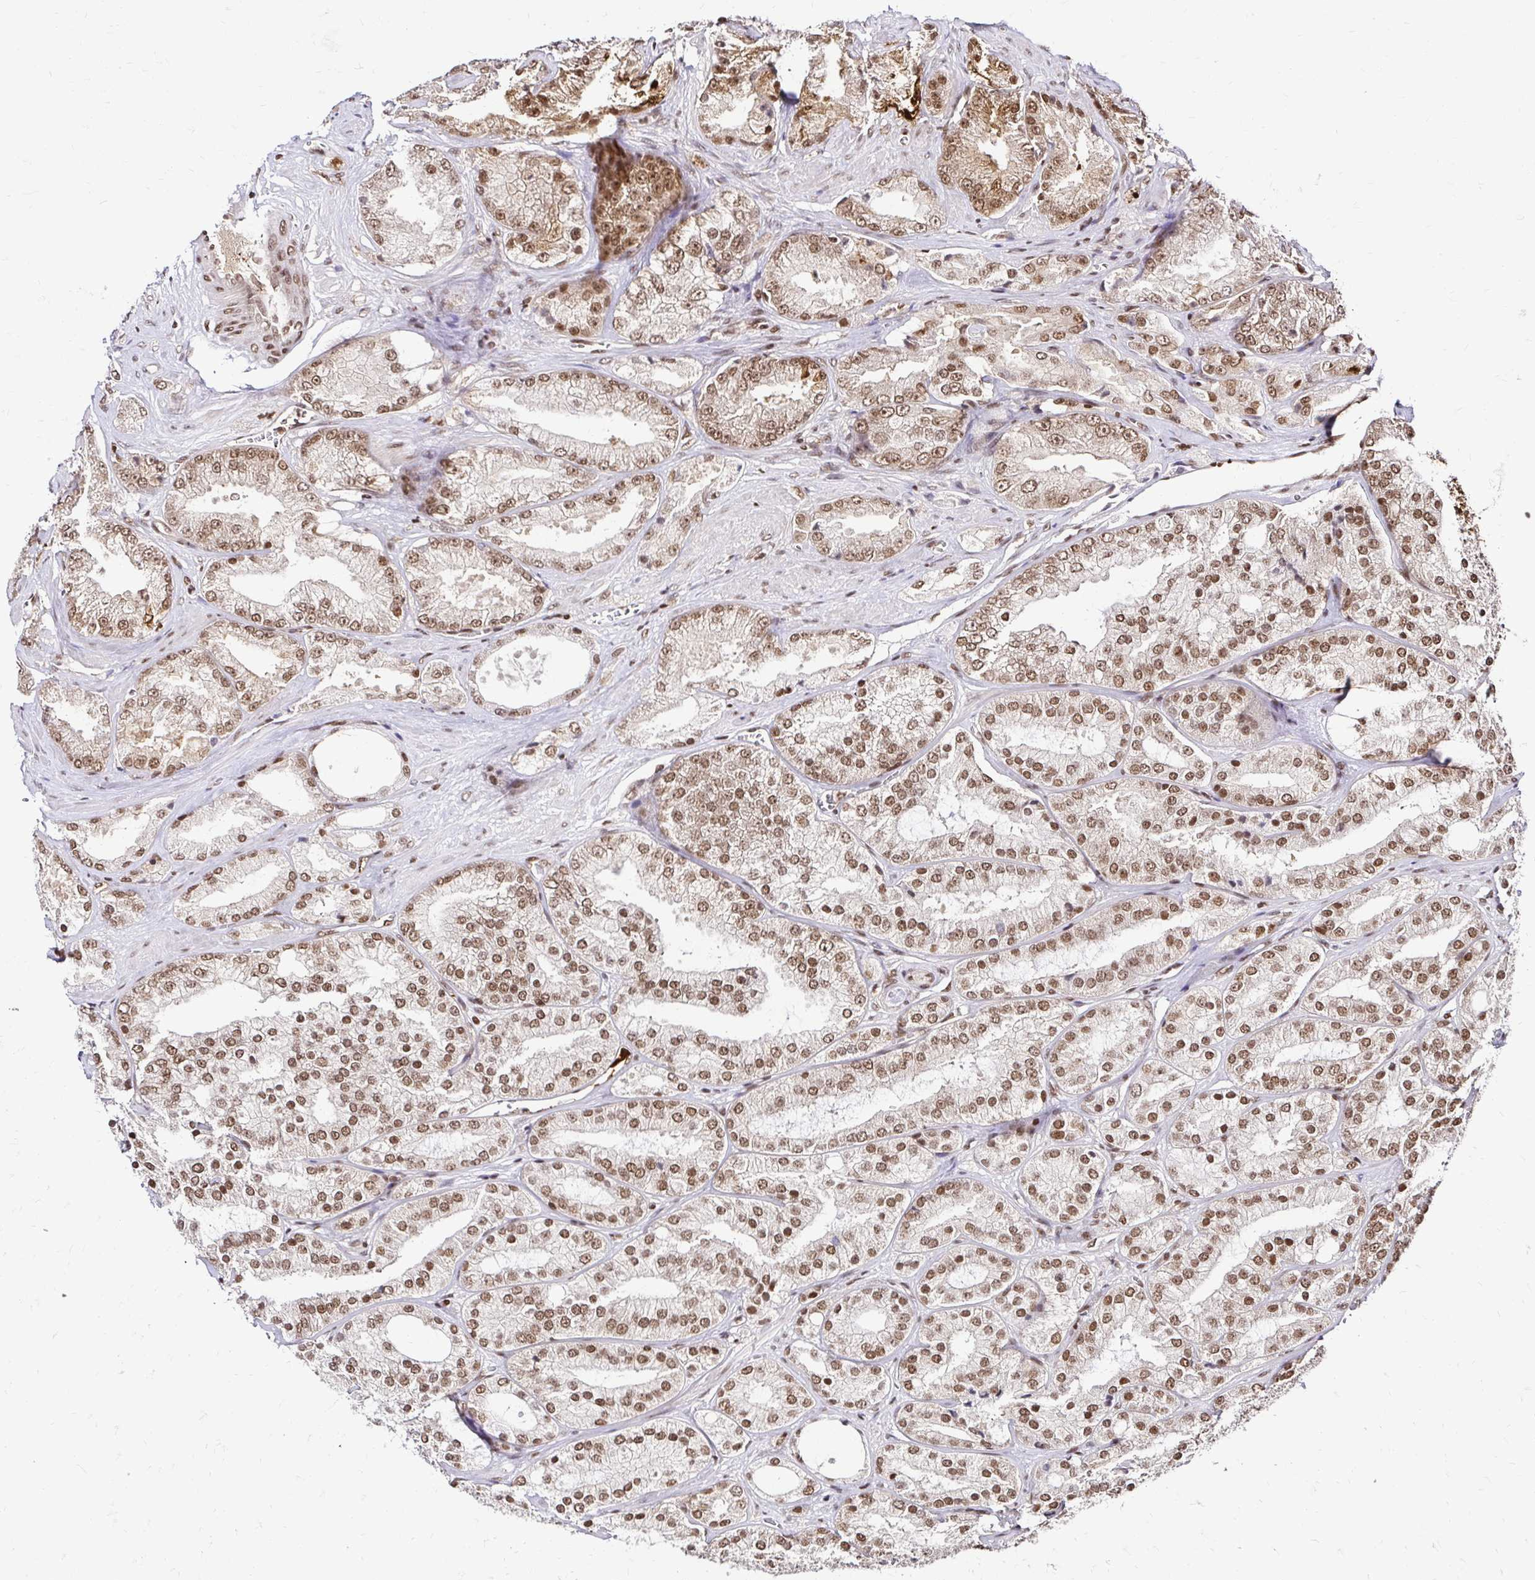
{"staining": {"intensity": "moderate", "quantity": ">75%", "location": "nuclear"}, "tissue": "prostate cancer", "cell_type": "Tumor cells", "image_type": "cancer", "snomed": [{"axis": "morphology", "description": "Adenocarcinoma, High grade"}, {"axis": "topography", "description": "Prostate"}], "caption": "Immunohistochemical staining of human high-grade adenocarcinoma (prostate) exhibits moderate nuclear protein staining in about >75% of tumor cells.", "gene": "GLYR1", "patient": {"sex": "male", "age": 68}}